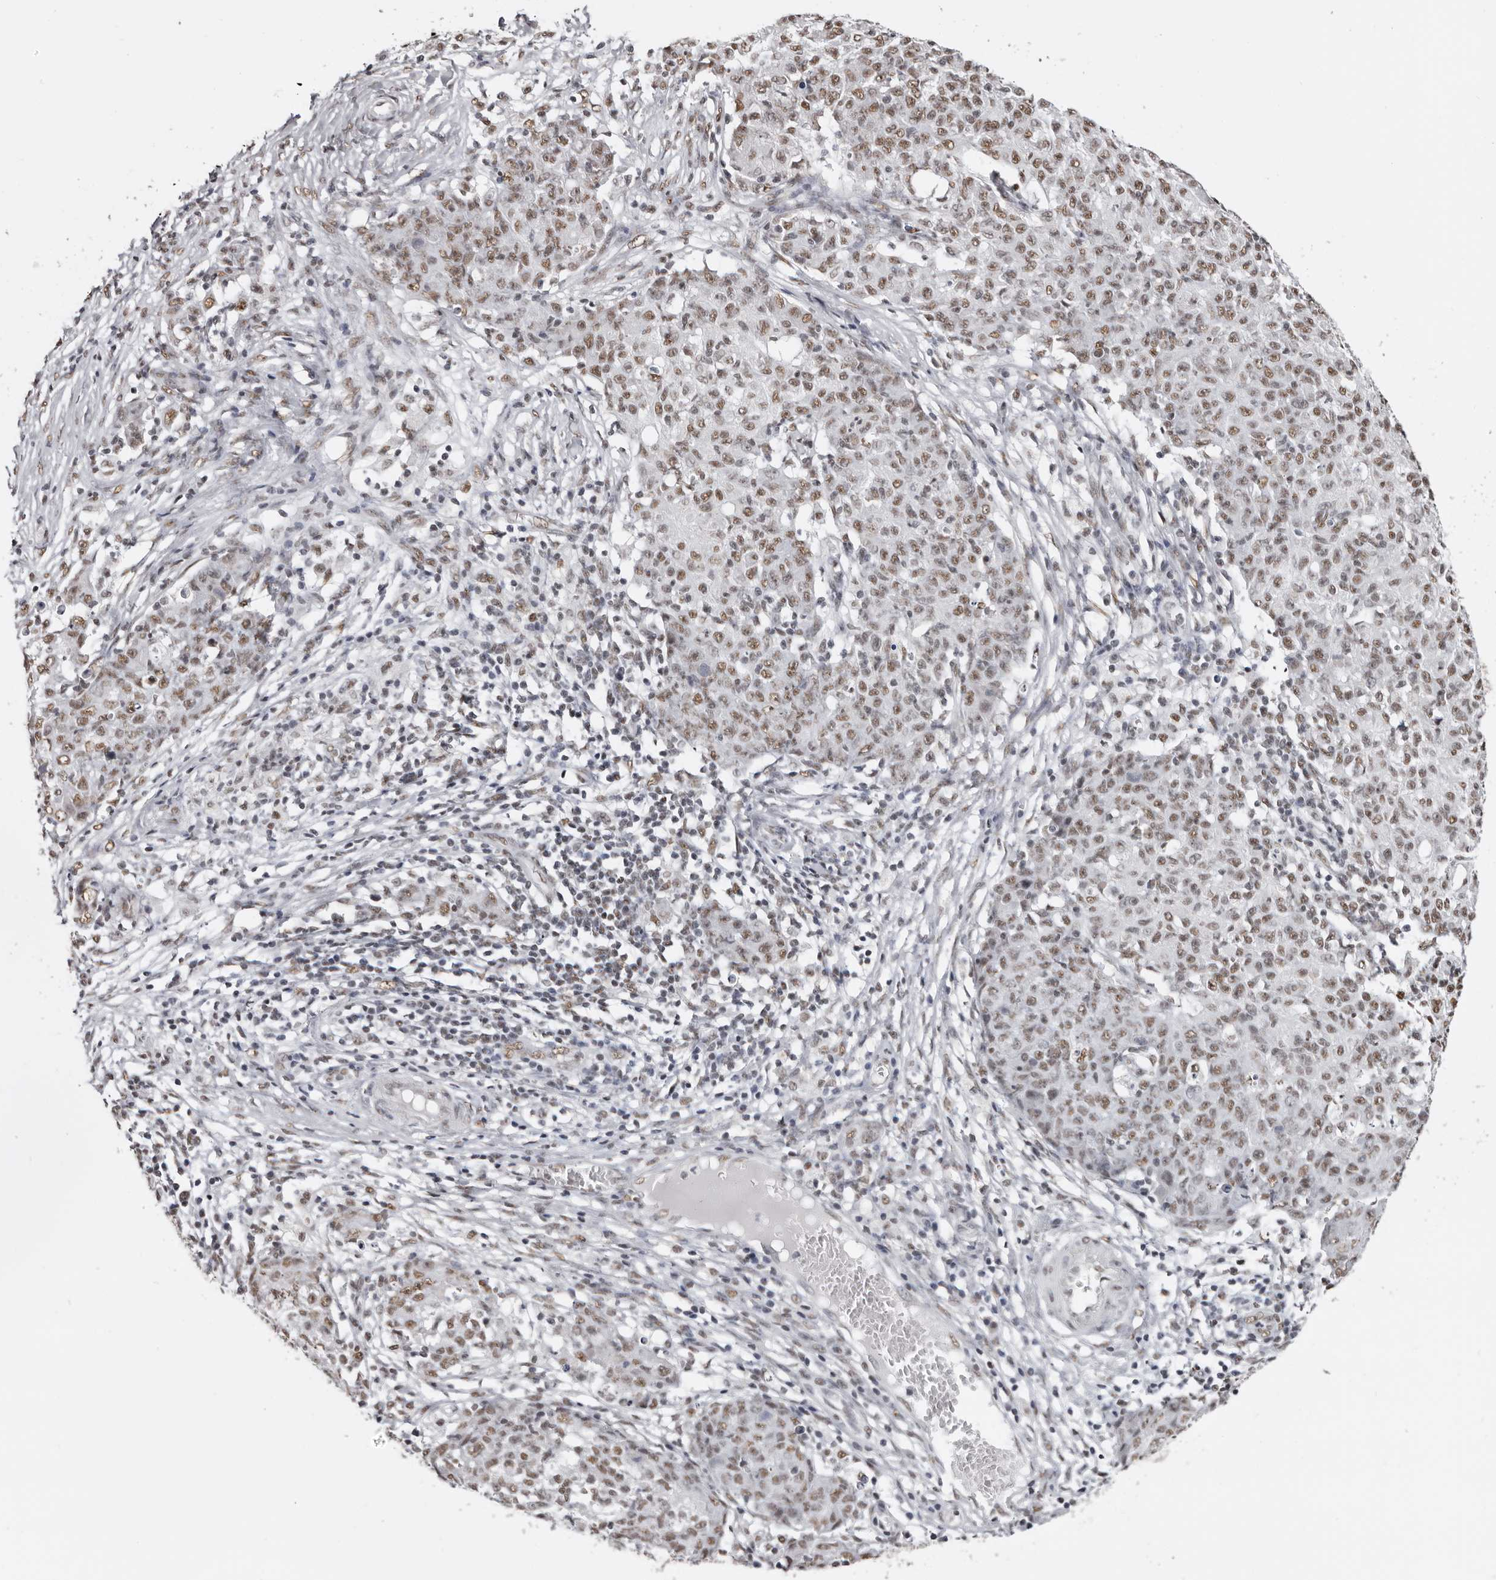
{"staining": {"intensity": "moderate", "quantity": ">75%", "location": "nuclear"}, "tissue": "ovarian cancer", "cell_type": "Tumor cells", "image_type": "cancer", "snomed": [{"axis": "morphology", "description": "Carcinoma, endometroid"}, {"axis": "topography", "description": "Ovary"}], "caption": "An image of ovarian cancer stained for a protein displays moderate nuclear brown staining in tumor cells.", "gene": "SCAF4", "patient": {"sex": "female", "age": 42}}